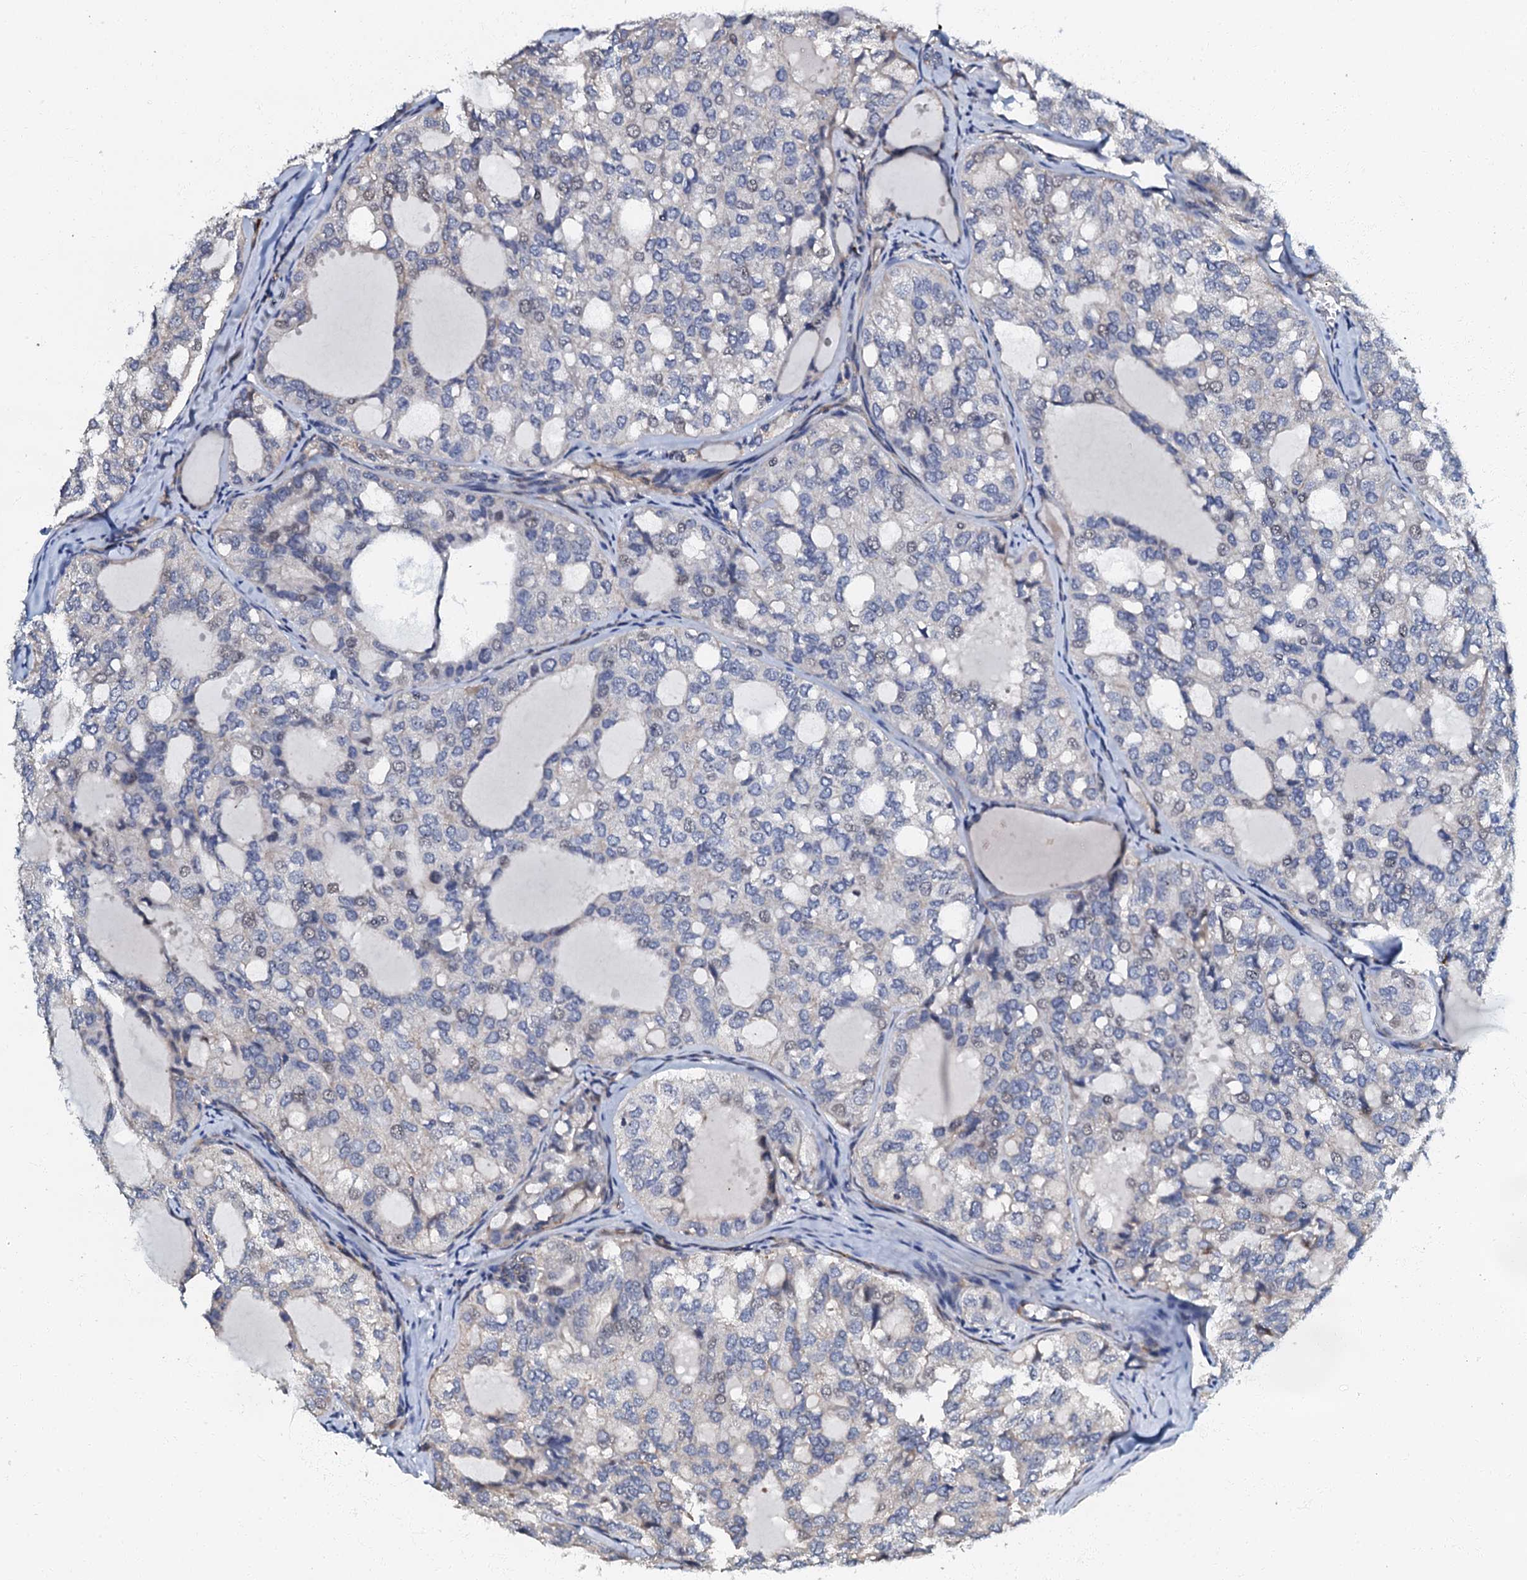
{"staining": {"intensity": "negative", "quantity": "none", "location": "none"}, "tissue": "thyroid cancer", "cell_type": "Tumor cells", "image_type": "cancer", "snomed": [{"axis": "morphology", "description": "Follicular adenoma carcinoma, NOS"}, {"axis": "topography", "description": "Thyroid gland"}], "caption": "This is an IHC histopathology image of thyroid cancer. There is no positivity in tumor cells.", "gene": "OLAH", "patient": {"sex": "male", "age": 75}}